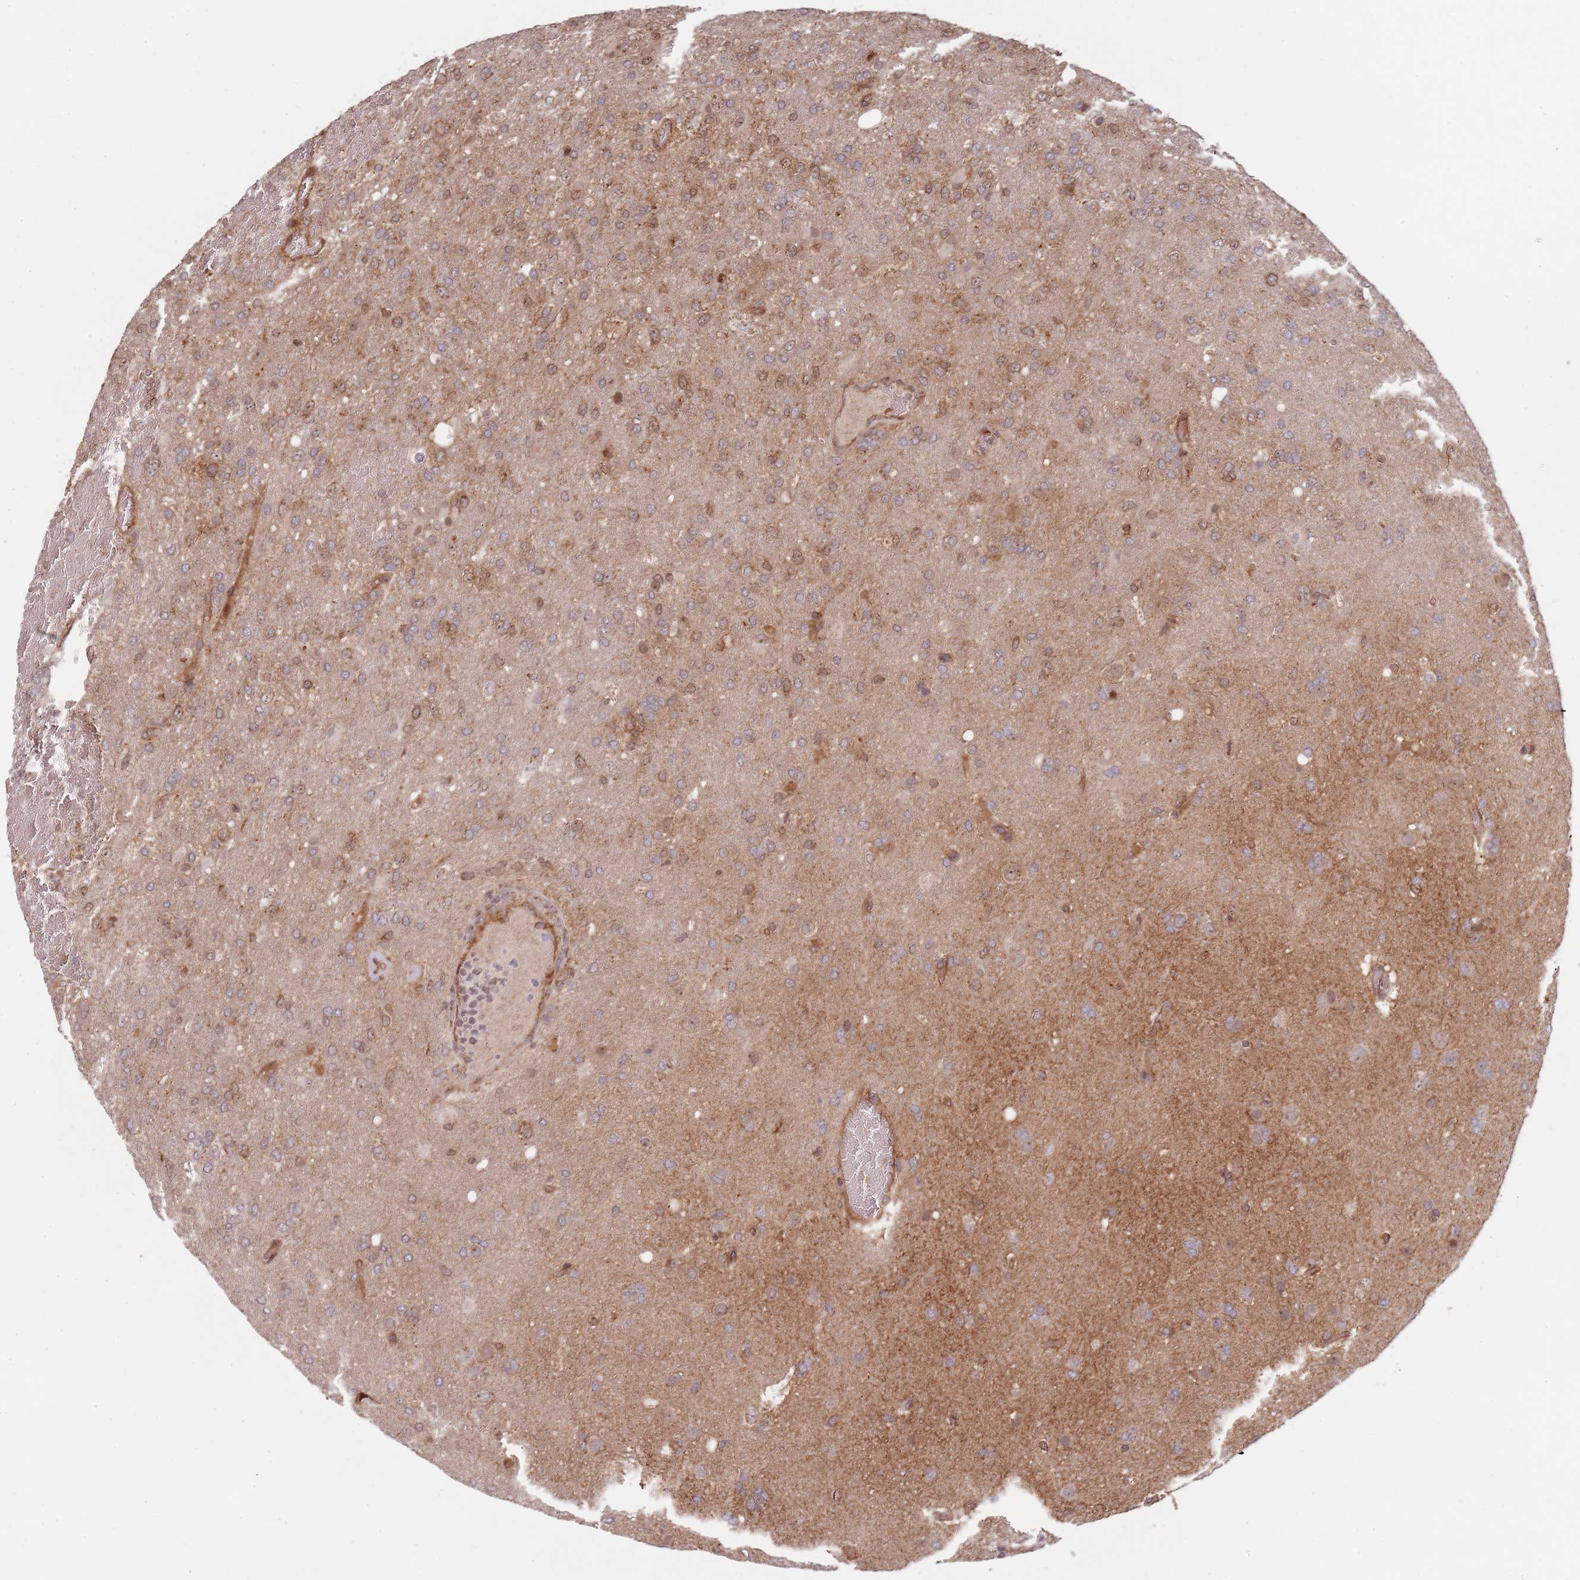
{"staining": {"intensity": "moderate", "quantity": "25%-75%", "location": "cytoplasmic/membranous"}, "tissue": "glioma", "cell_type": "Tumor cells", "image_type": "cancer", "snomed": [{"axis": "morphology", "description": "Glioma, malignant, High grade"}, {"axis": "topography", "description": "Brain"}], "caption": "Malignant glioma (high-grade) stained with a brown dye reveals moderate cytoplasmic/membranous positive positivity in approximately 25%-75% of tumor cells.", "gene": "DCHS1", "patient": {"sex": "female", "age": 74}}